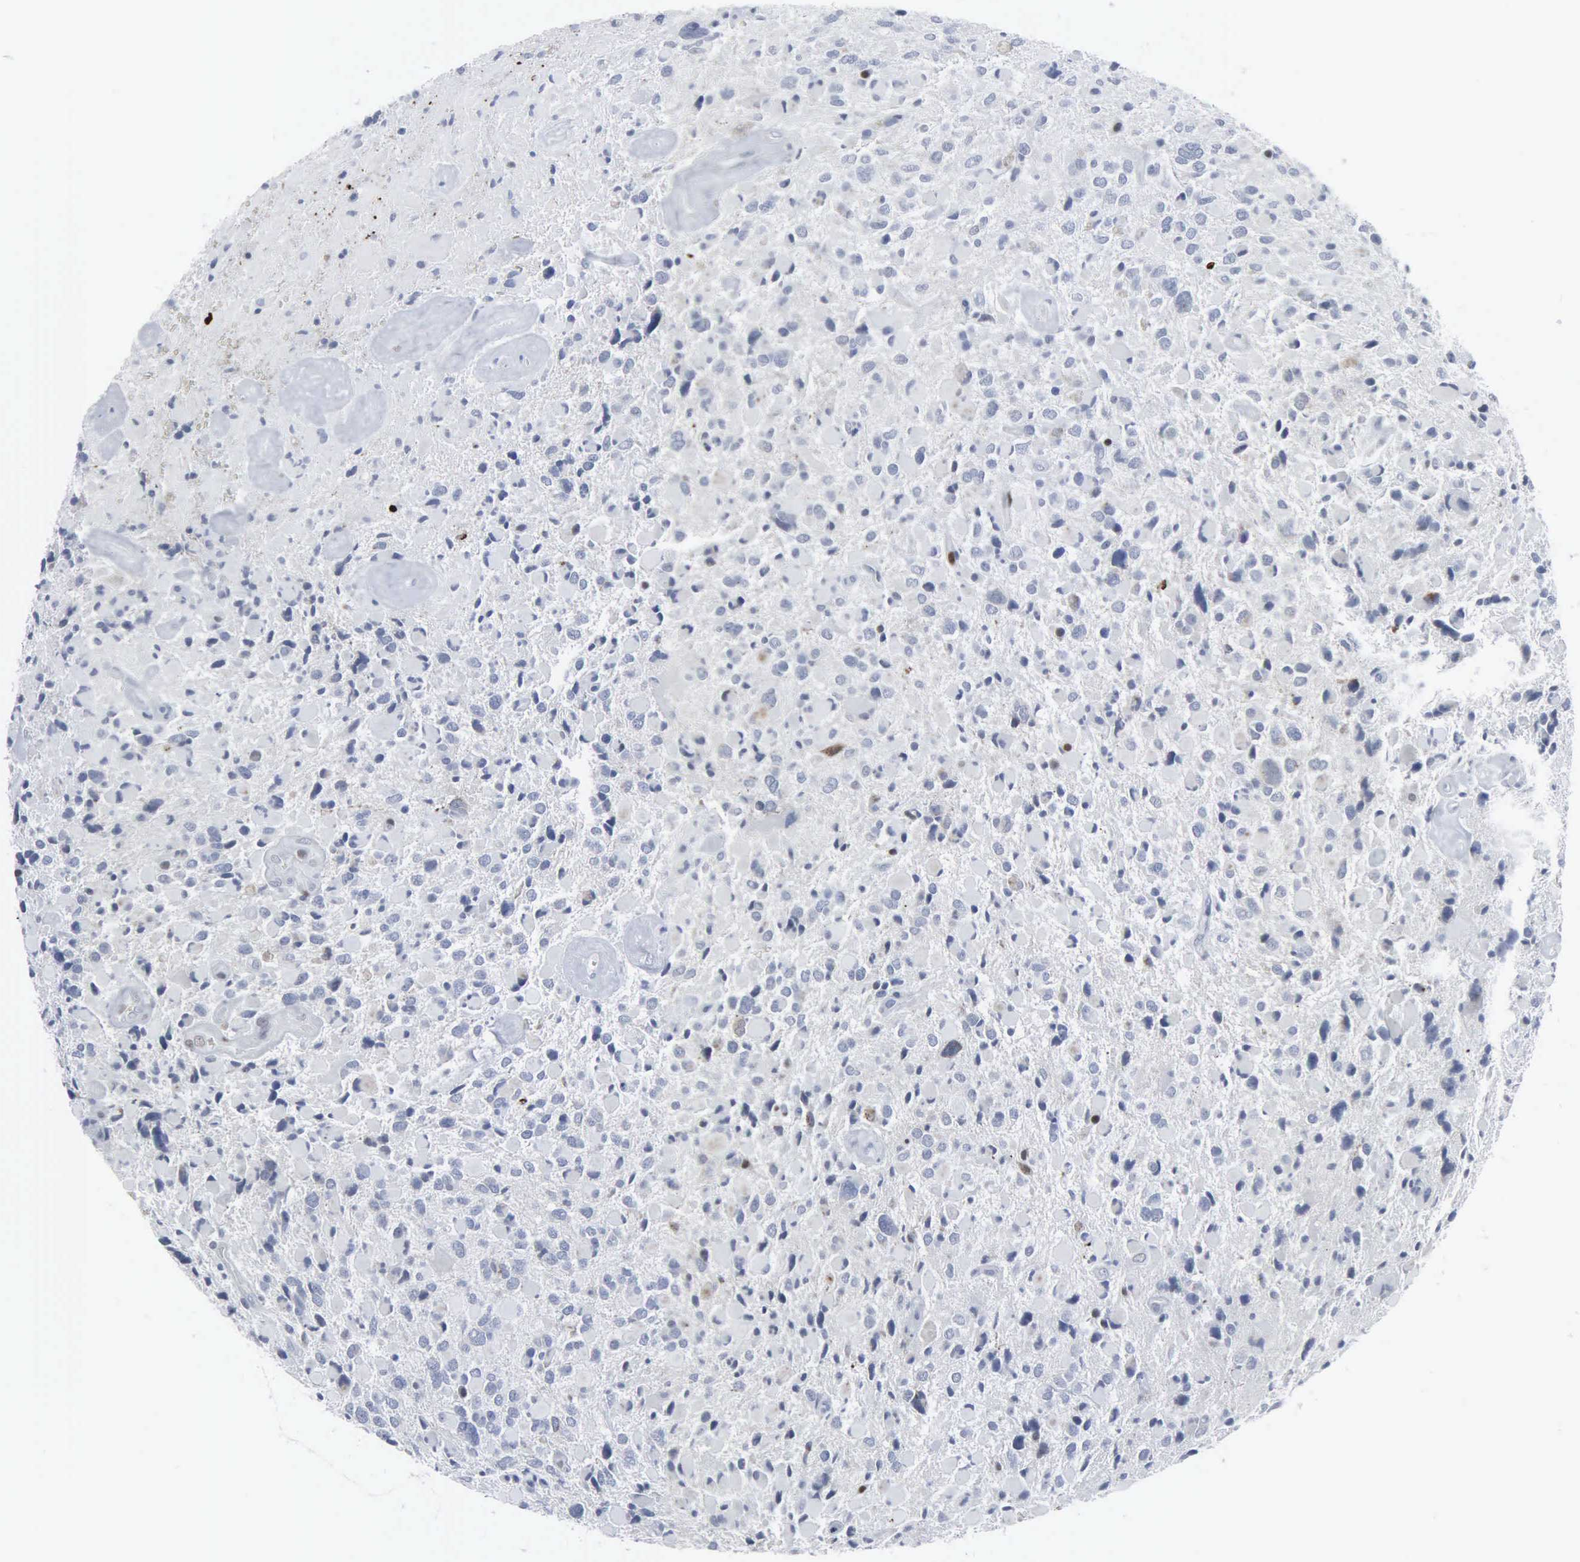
{"staining": {"intensity": "negative", "quantity": "none", "location": "none"}, "tissue": "glioma", "cell_type": "Tumor cells", "image_type": "cancer", "snomed": [{"axis": "morphology", "description": "Glioma, malignant, High grade"}, {"axis": "topography", "description": "Brain"}], "caption": "Immunohistochemistry (IHC) histopathology image of neoplastic tissue: malignant glioma (high-grade) stained with DAB (3,3'-diaminobenzidine) exhibits no significant protein positivity in tumor cells. The staining was performed using DAB (3,3'-diaminobenzidine) to visualize the protein expression in brown, while the nuclei were stained in blue with hematoxylin (Magnification: 20x).", "gene": "CCND3", "patient": {"sex": "female", "age": 37}}